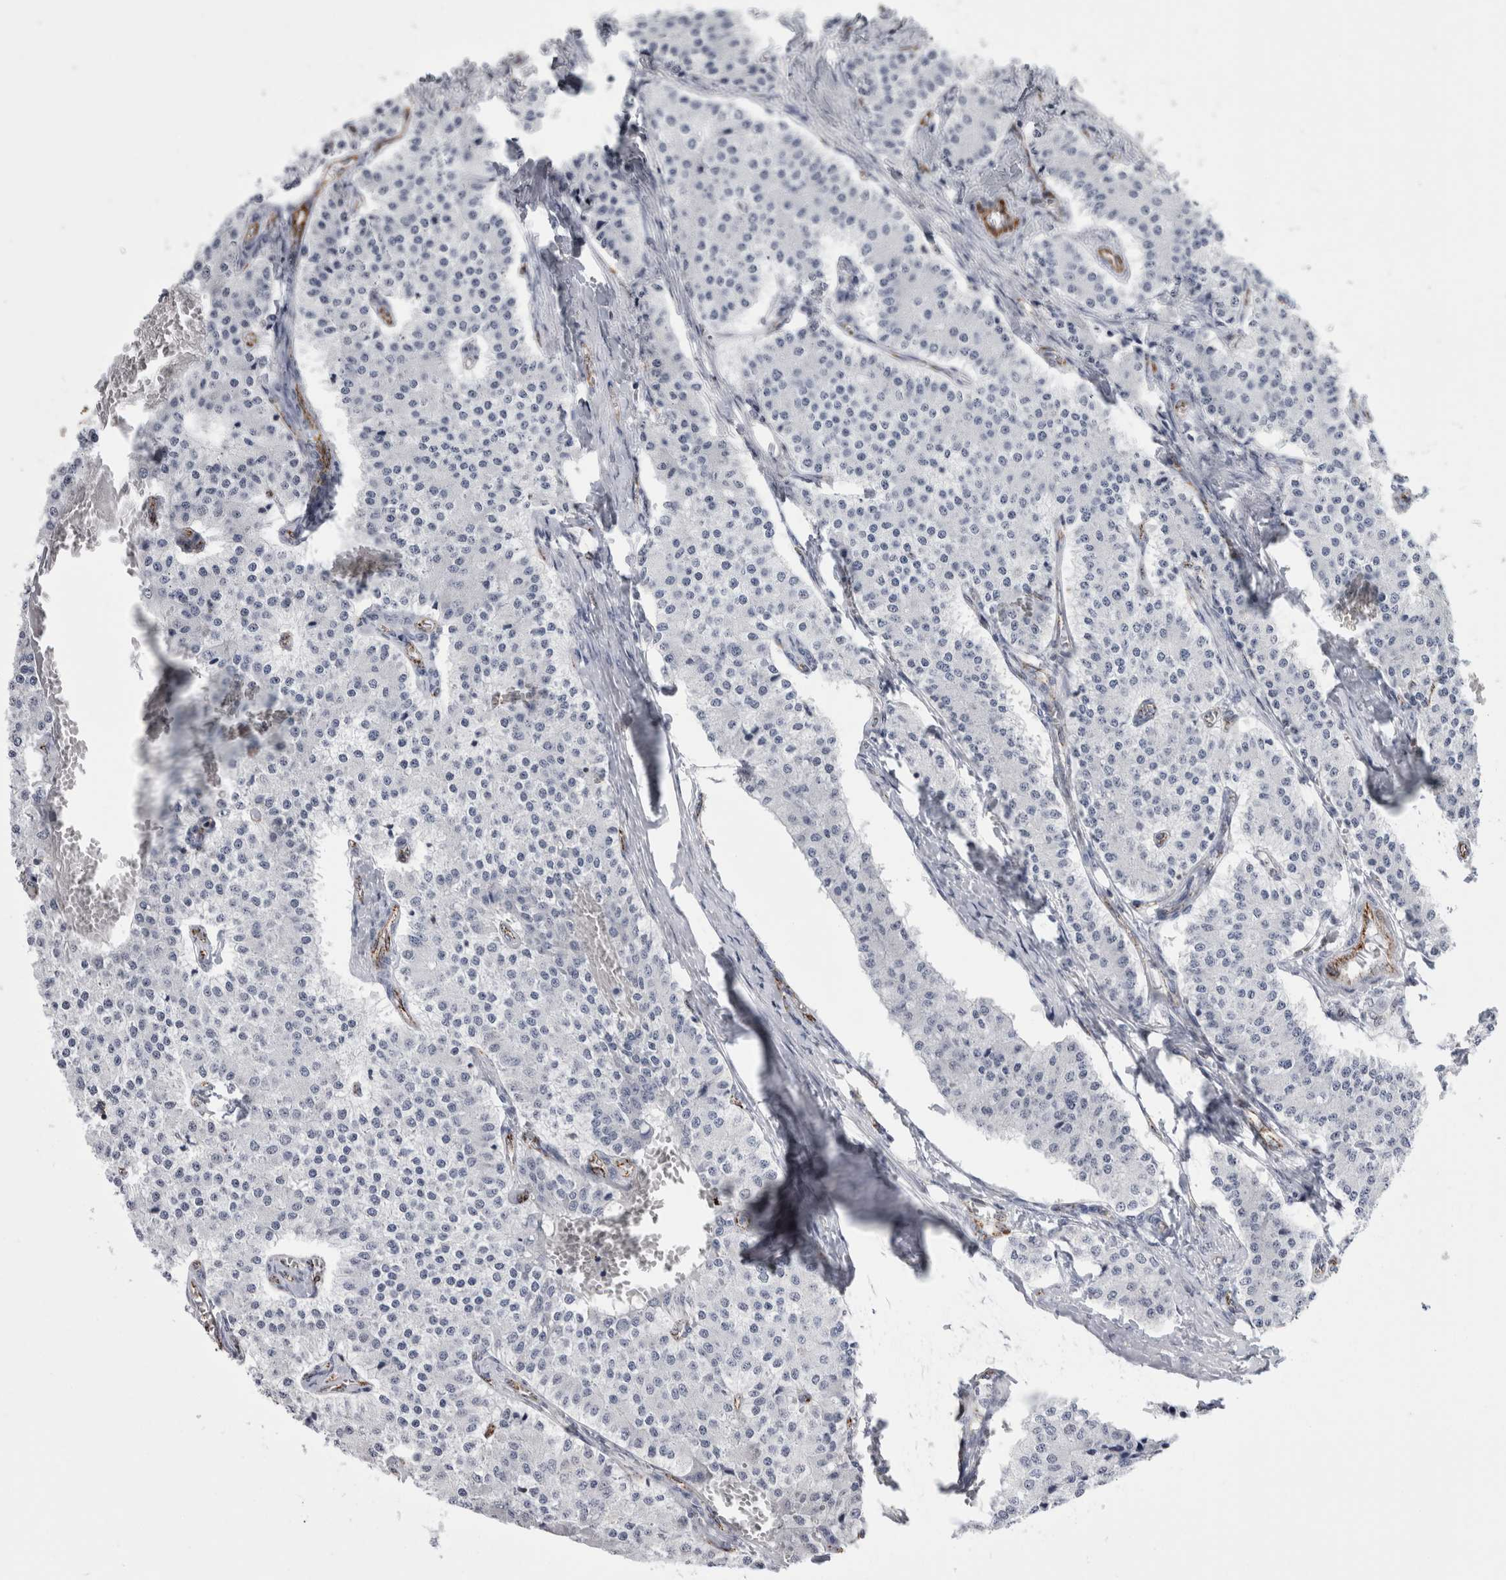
{"staining": {"intensity": "negative", "quantity": "none", "location": "none"}, "tissue": "carcinoid", "cell_type": "Tumor cells", "image_type": "cancer", "snomed": [{"axis": "morphology", "description": "Carcinoid, malignant, NOS"}, {"axis": "topography", "description": "Colon"}], "caption": "IHC of human carcinoid exhibits no positivity in tumor cells.", "gene": "ACOT7", "patient": {"sex": "female", "age": 52}}